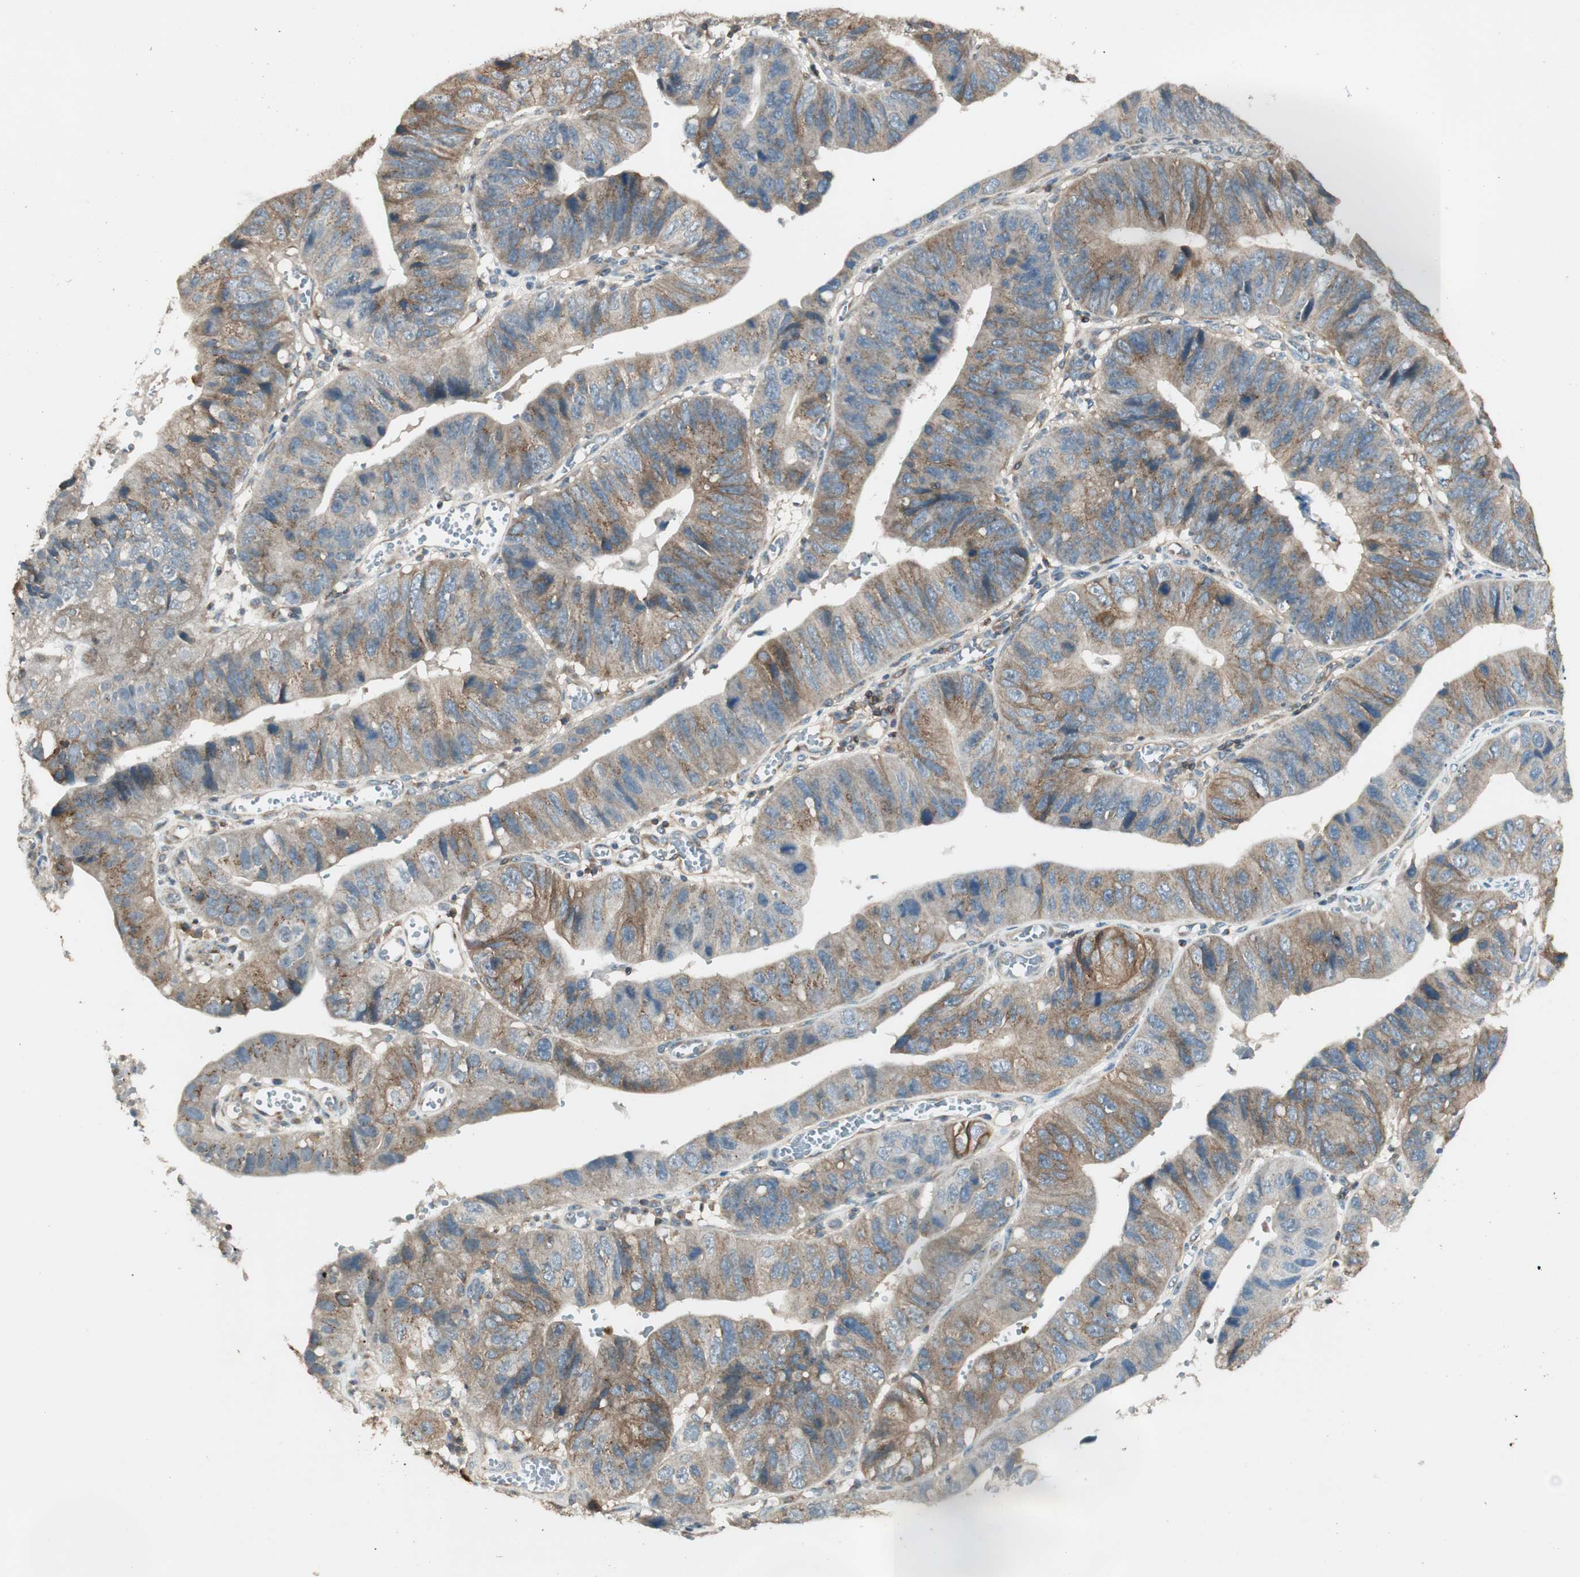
{"staining": {"intensity": "moderate", "quantity": ">75%", "location": "cytoplasmic/membranous"}, "tissue": "stomach cancer", "cell_type": "Tumor cells", "image_type": "cancer", "snomed": [{"axis": "morphology", "description": "Adenocarcinoma, NOS"}, {"axis": "topography", "description": "Stomach"}], "caption": "Protein analysis of stomach cancer (adenocarcinoma) tissue exhibits moderate cytoplasmic/membranous expression in approximately >75% of tumor cells.", "gene": "BTN3A3", "patient": {"sex": "male", "age": 59}}